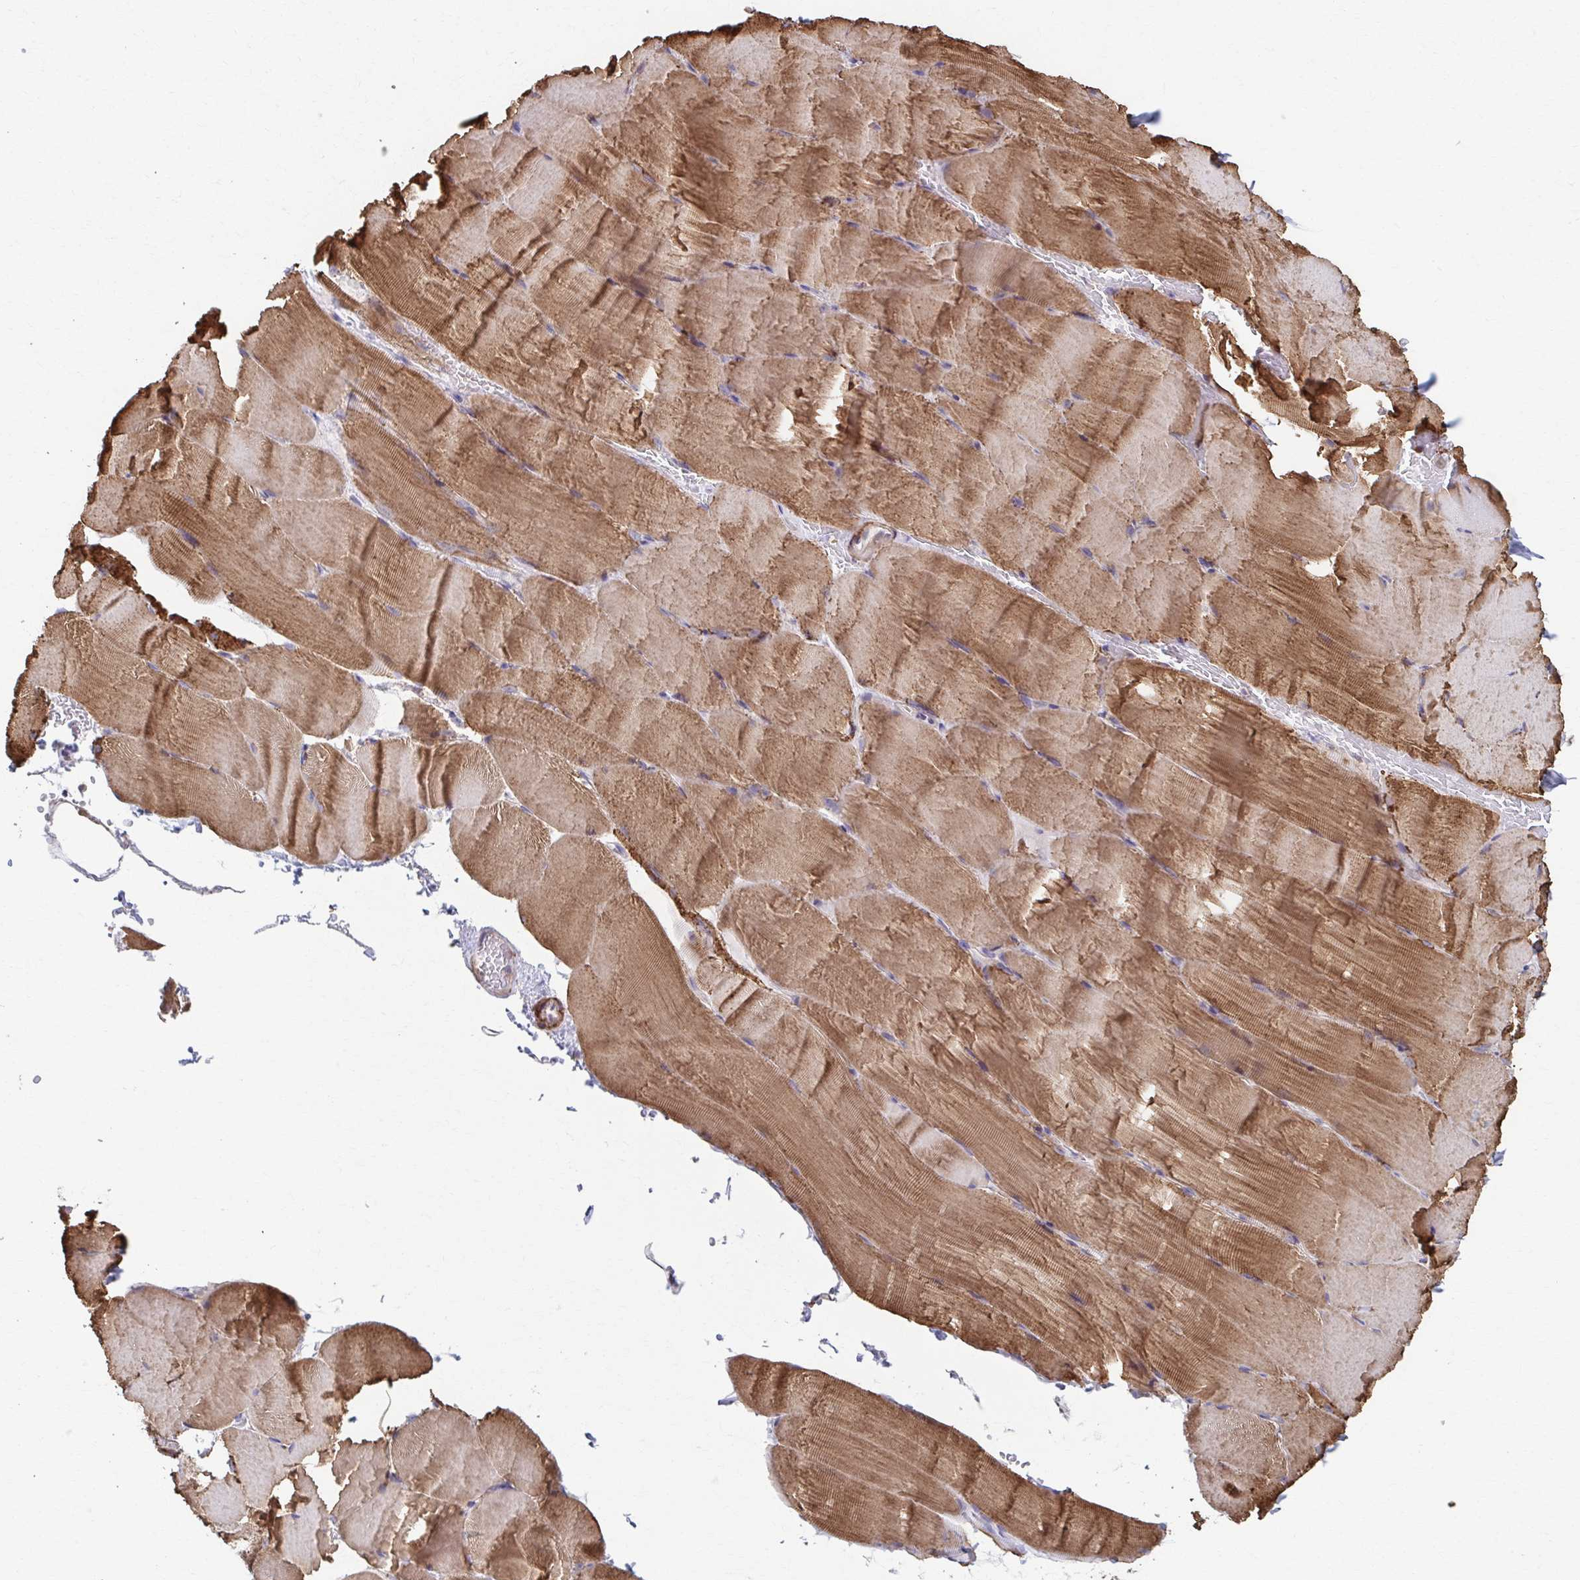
{"staining": {"intensity": "moderate", "quantity": ">75%", "location": "cytoplasmic/membranous"}, "tissue": "skeletal muscle", "cell_type": "Myocytes", "image_type": "normal", "snomed": [{"axis": "morphology", "description": "Normal tissue, NOS"}, {"axis": "topography", "description": "Skeletal muscle"}], "caption": "Immunohistochemistry micrograph of normal skeletal muscle: skeletal muscle stained using immunohistochemistry (IHC) exhibits medium levels of moderate protein expression localized specifically in the cytoplasmic/membranous of myocytes, appearing as a cytoplasmic/membranous brown color.", "gene": "KLHL34", "patient": {"sex": "female", "age": 37}}